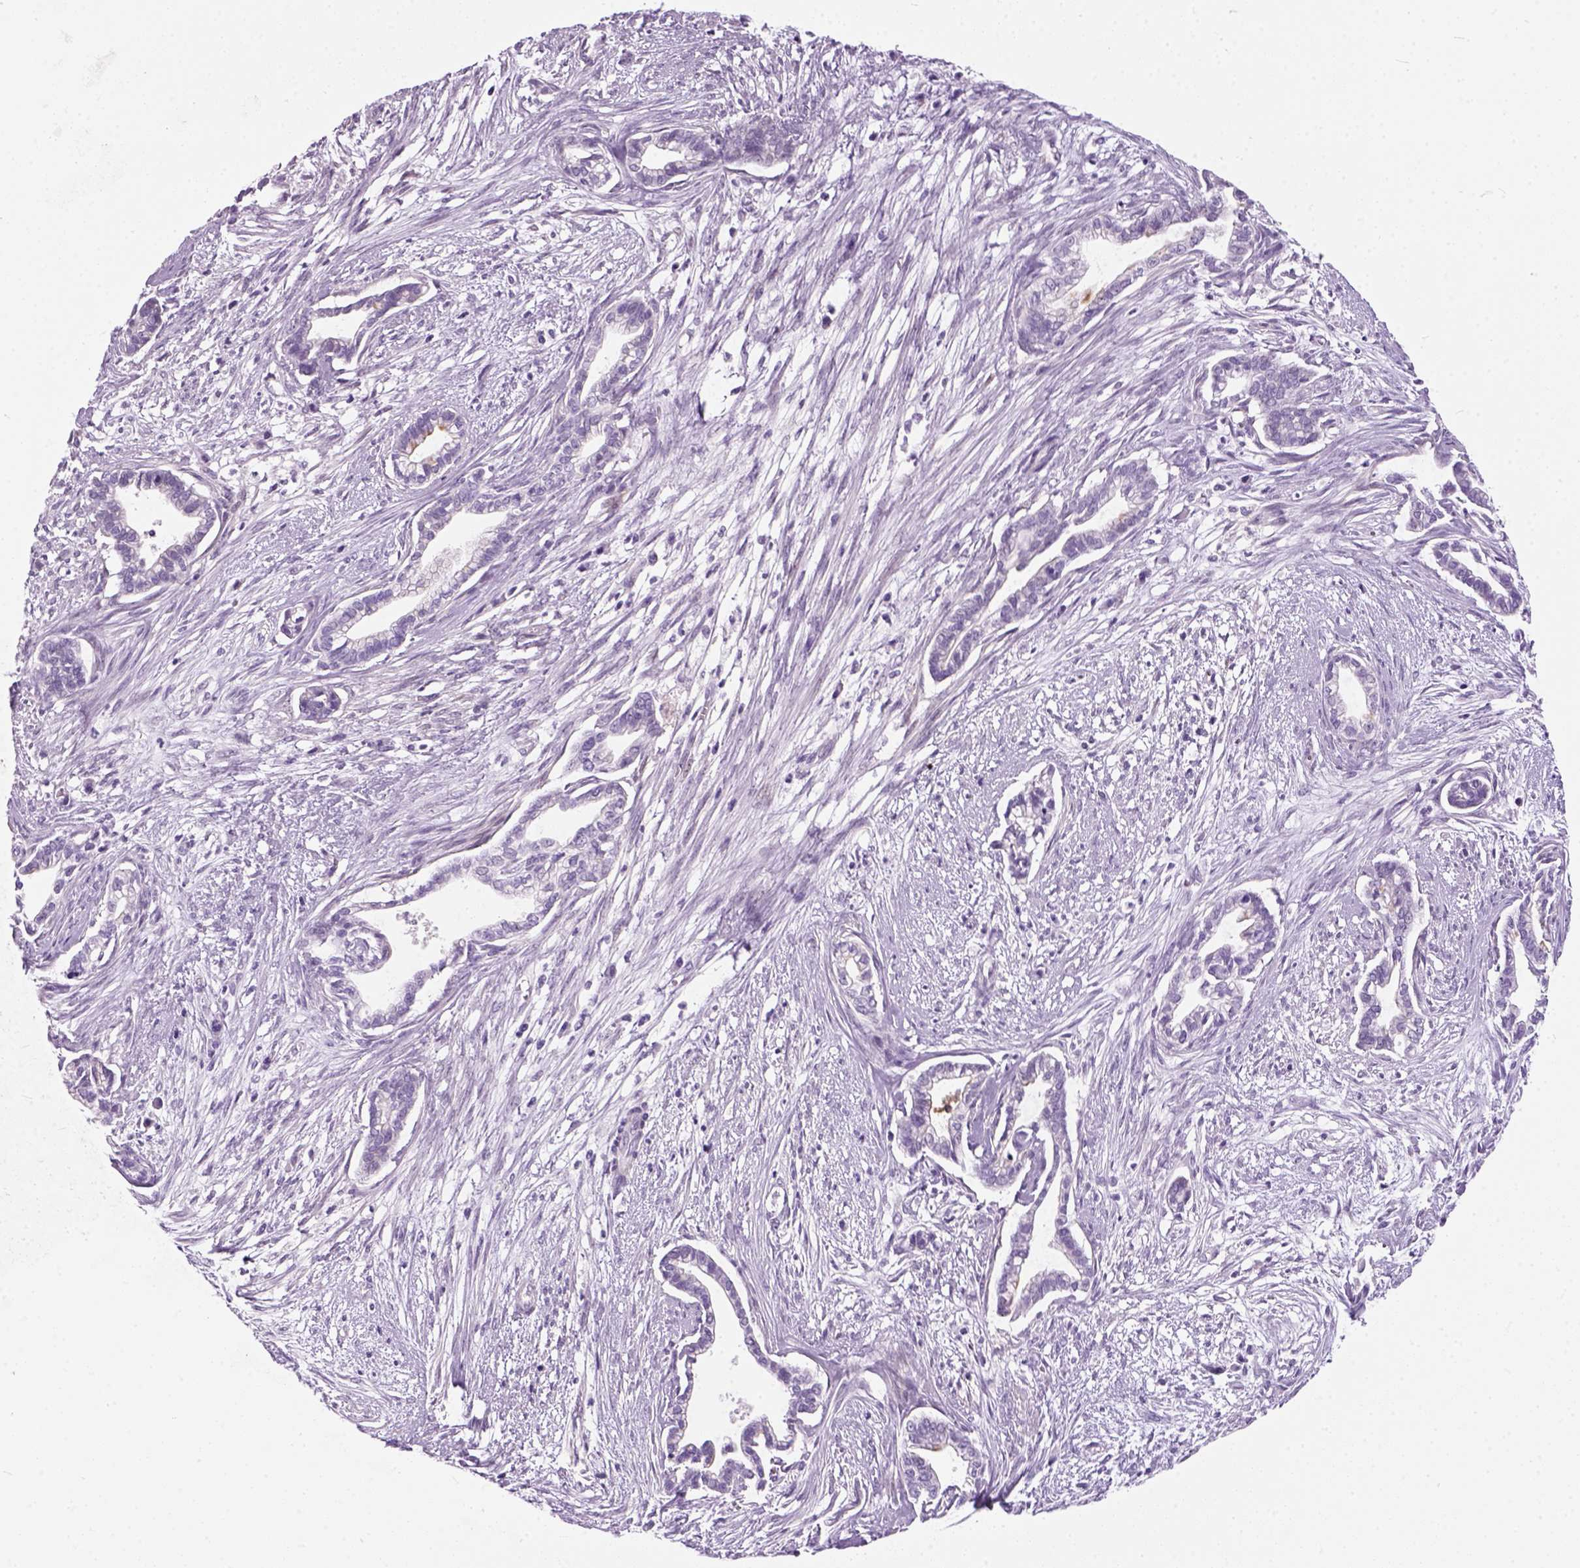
{"staining": {"intensity": "negative", "quantity": "none", "location": "none"}, "tissue": "cervical cancer", "cell_type": "Tumor cells", "image_type": "cancer", "snomed": [{"axis": "morphology", "description": "Adenocarcinoma, NOS"}, {"axis": "topography", "description": "Cervix"}], "caption": "Immunohistochemistry (IHC) photomicrograph of neoplastic tissue: human adenocarcinoma (cervical) stained with DAB shows no significant protein staining in tumor cells.", "gene": "AXDND1", "patient": {"sex": "female", "age": 62}}